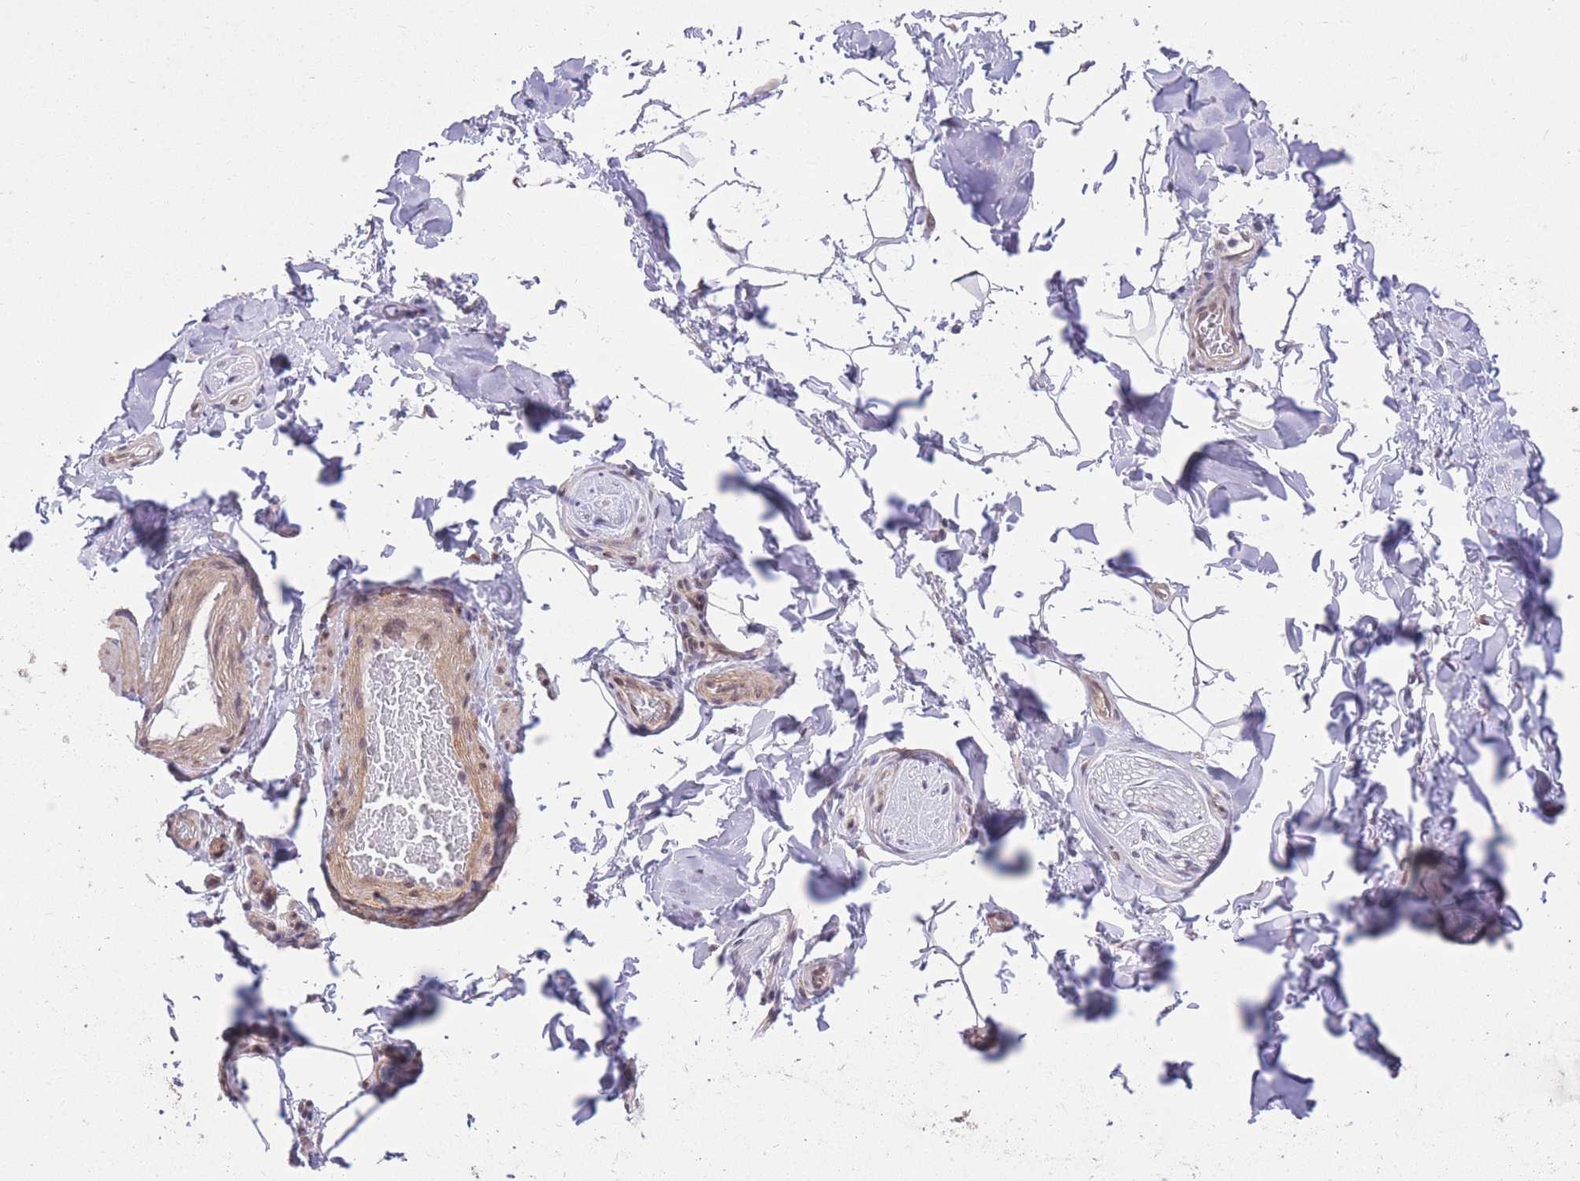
{"staining": {"intensity": "negative", "quantity": "none", "location": "none"}, "tissue": "adipose tissue", "cell_type": "Adipocytes", "image_type": "normal", "snomed": [{"axis": "morphology", "description": "Normal tissue, NOS"}, {"axis": "topography", "description": "Soft tissue"}, {"axis": "topography", "description": "Adipose tissue"}, {"axis": "topography", "description": "Vascular tissue"}, {"axis": "topography", "description": "Peripheral nerve tissue"}], "caption": "DAB immunohistochemical staining of unremarkable human adipose tissue displays no significant staining in adipocytes. The staining was performed using DAB (3,3'-diaminobenzidine) to visualize the protein expression in brown, while the nuclei were stained in blue with hematoxylin (Magnification: 20x).", "gene": "ELOA2", "patient": {"sex": "male", "age": 46}}